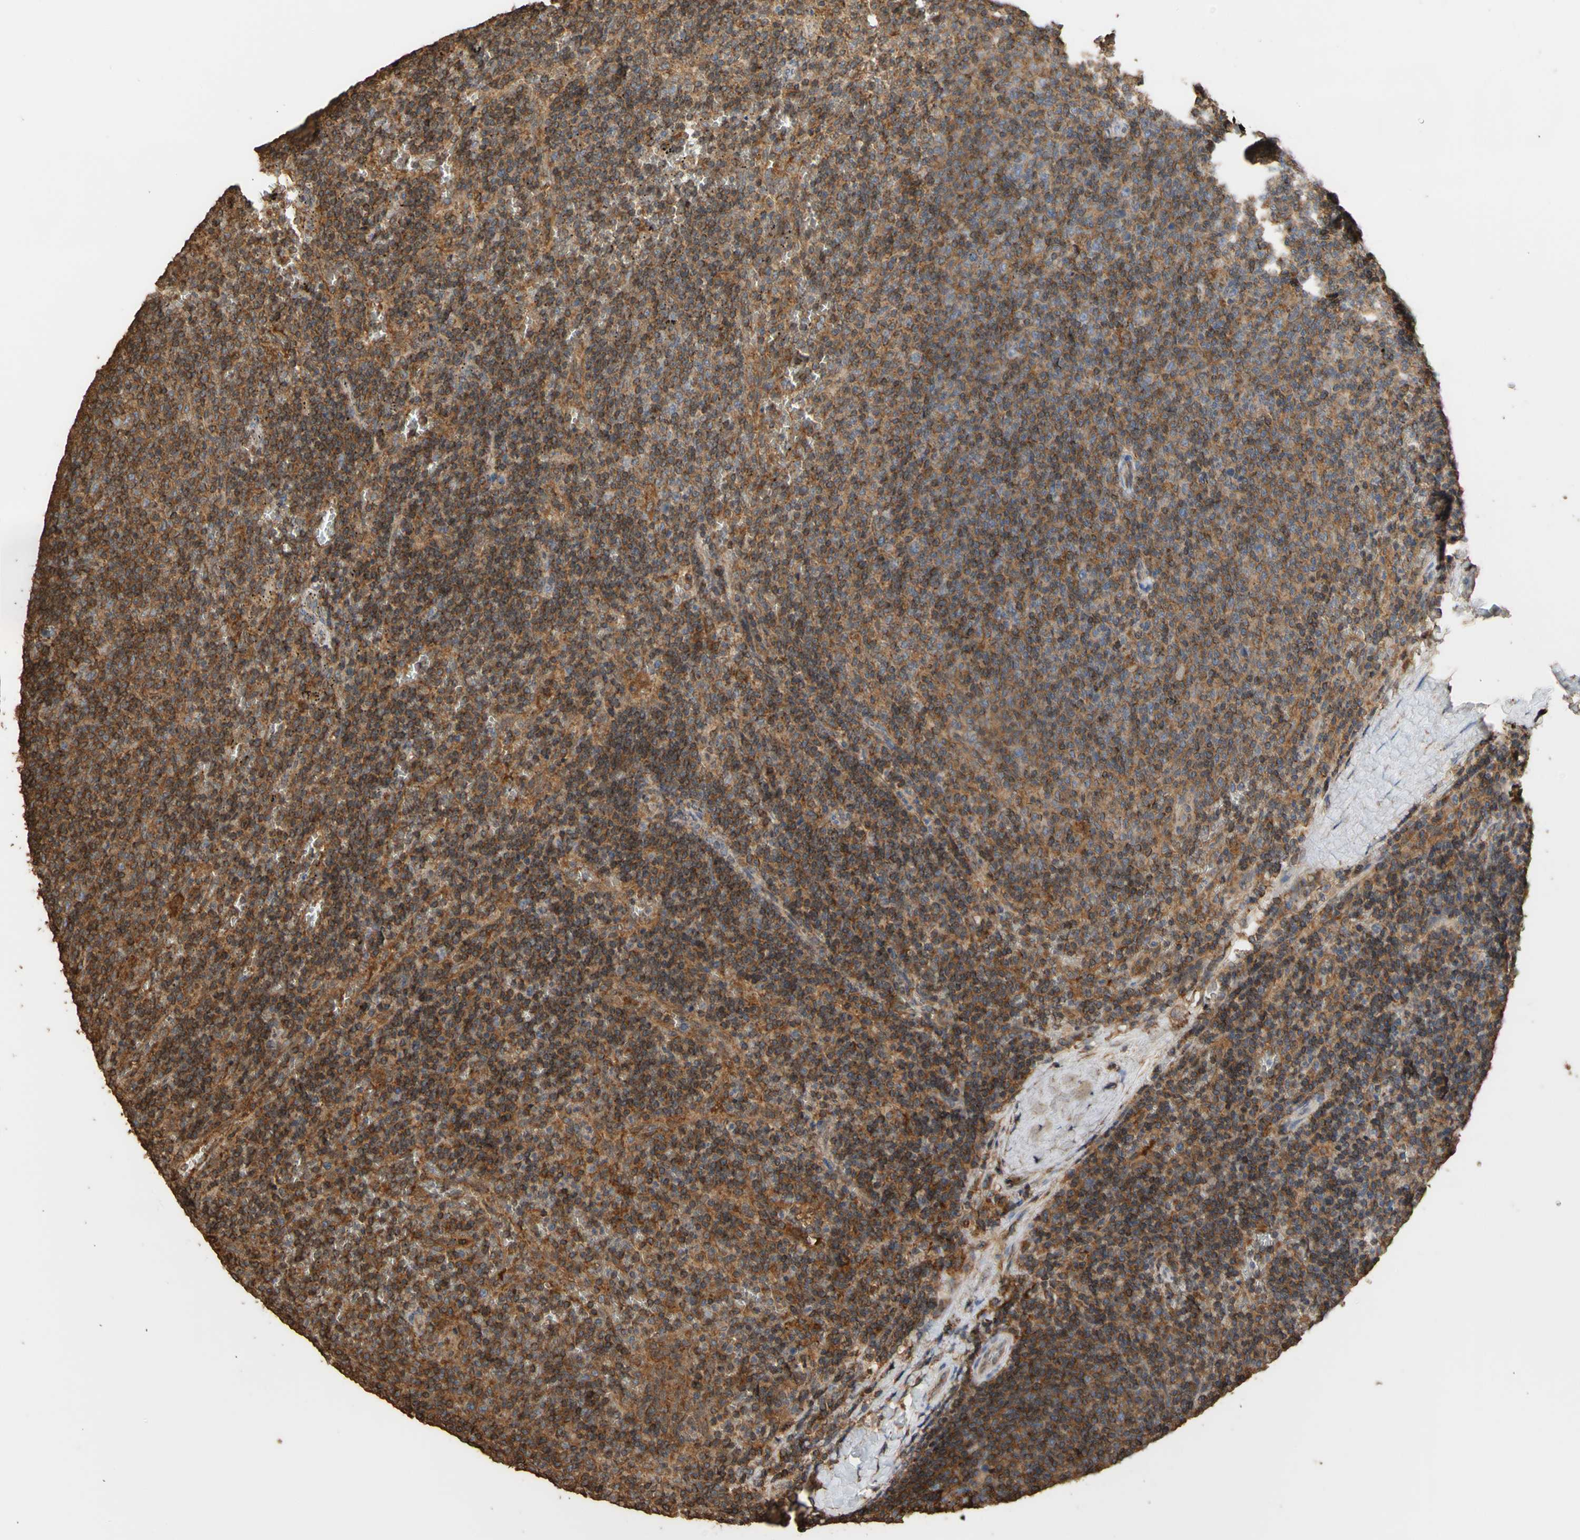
{"staining": {"intensity": "moderate", "quantity": ">75%", "location": "cytoplasmic/membranous"}, "tissue": "lymphoma", "cell_type": "Tumor cells", "image_type": "cancer", "snomed": [{"axis": "morphology", "description": "Malignant lymphoma, non-Hodgkin's type, Low grade"}, {"axis": "topography", "description": "Spleen"}], "caption": "DAB (3,3'-diaminobenzidine) immunohistochemical staining of human malignant lymphoma, non-Hodgkin's type (low-grade) shows moderate cytoplasmic/membranous protein positivity in approximately >75% of tumor cells. (DAB (3,3'-diaminobenzidine) IHC with brightfield microscopy, high magnification).", "gene": "ALDH9A1", "patient": {"sex": "female", "age": 50}}